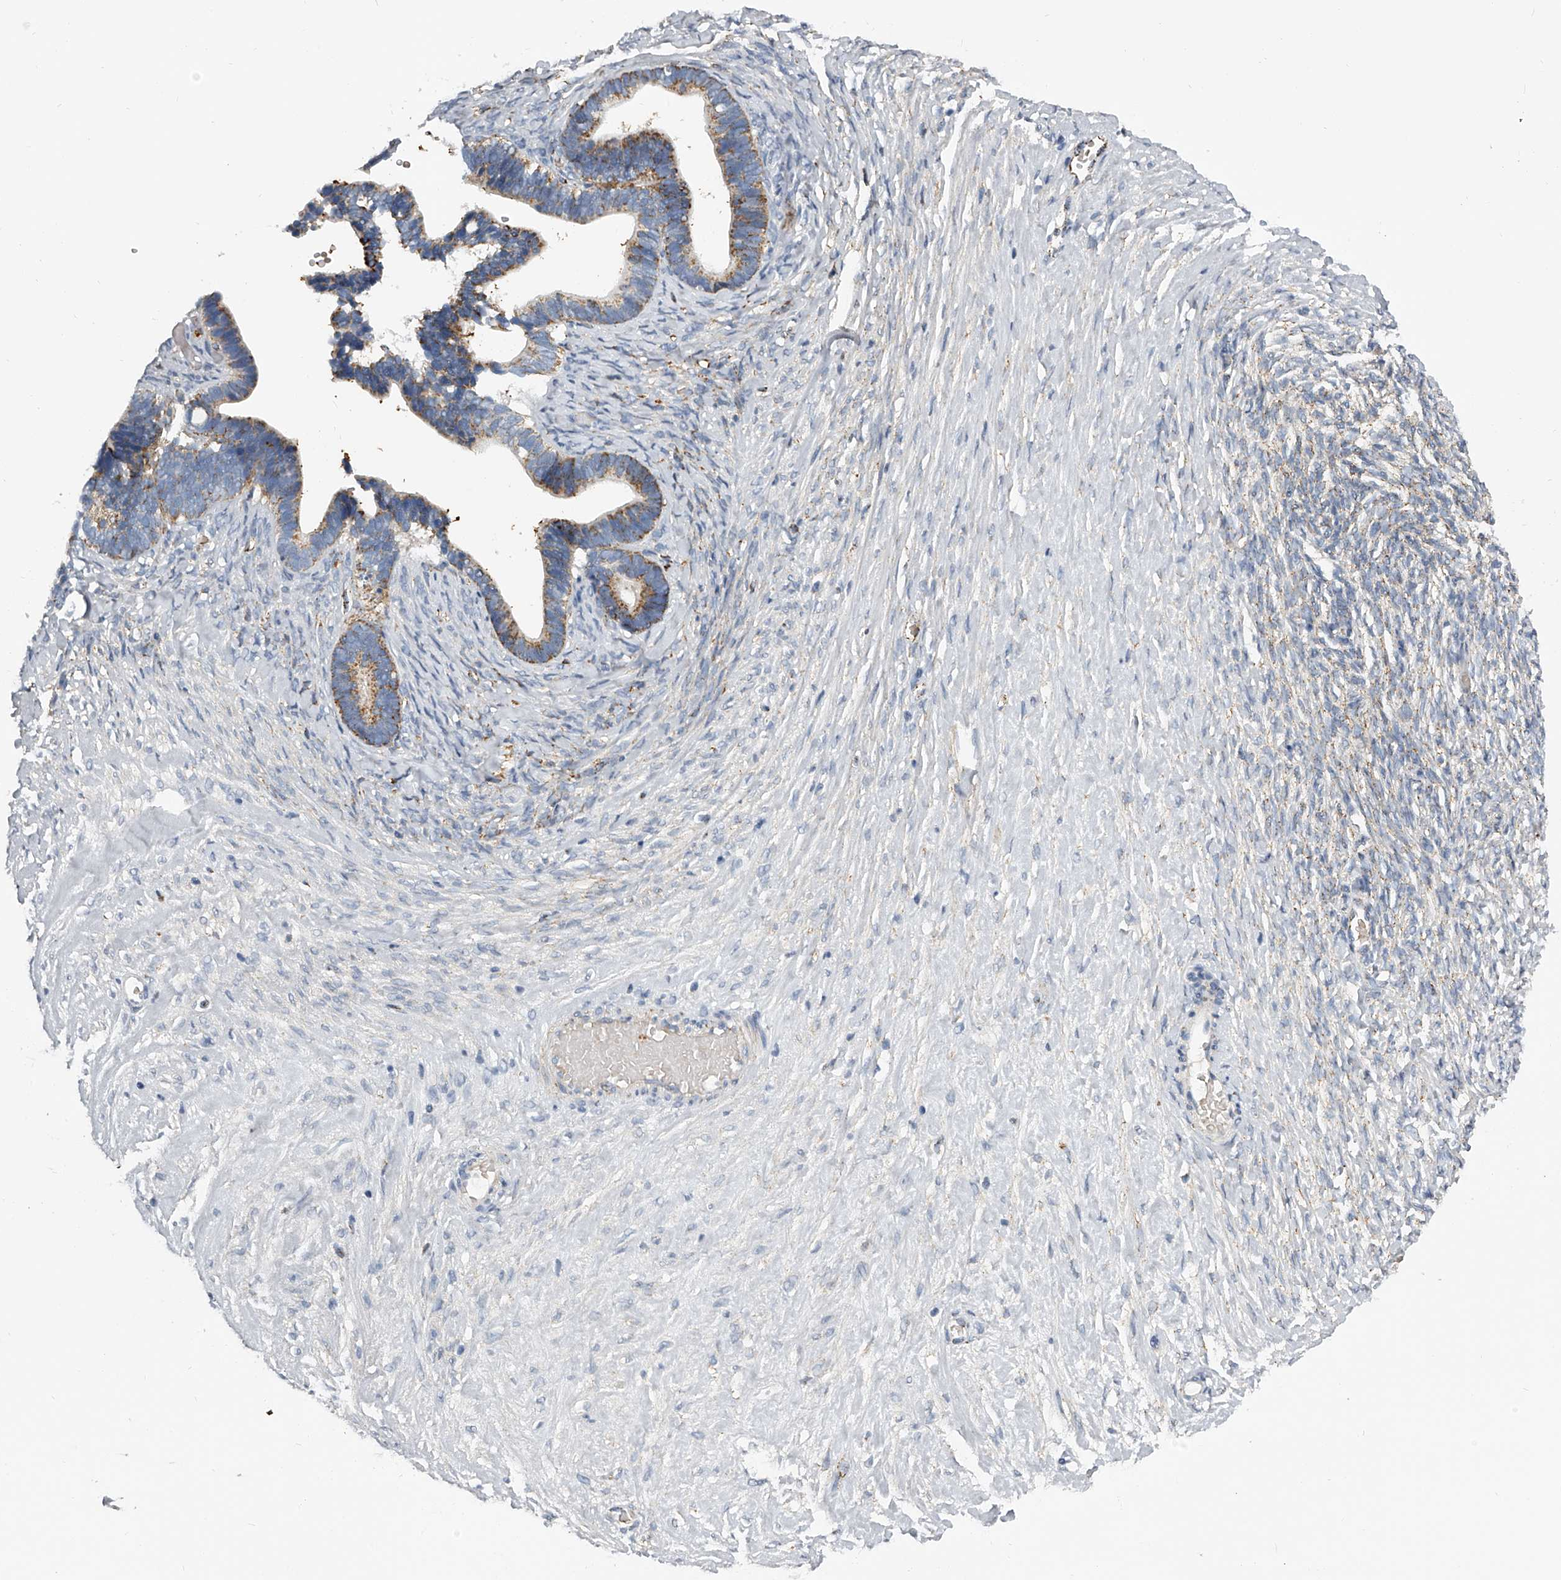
{"staining": {"intensity": "moderate", "quantity": "<25%", "location": "cytoplasmic/membranous"}, "tissue": "ovarian cancer", "cell_type": "Tumor cells", "image_type": "cancer", "snomed": [{"axis": "morphology", "description": "Cystadenocarcinoma, serous, NOS"}, {"axis": "topography", "description": "Ovary"}], "caption": "DAB immunohistochemical staining of human serous cystadenocarcinoma (ovarian) displays moderate cytoplasmic/membranous protein positivity in approximately <25% of tumor cells.", "gene": "KLHL7", "patient": {"sex": "female", "age": 56}}